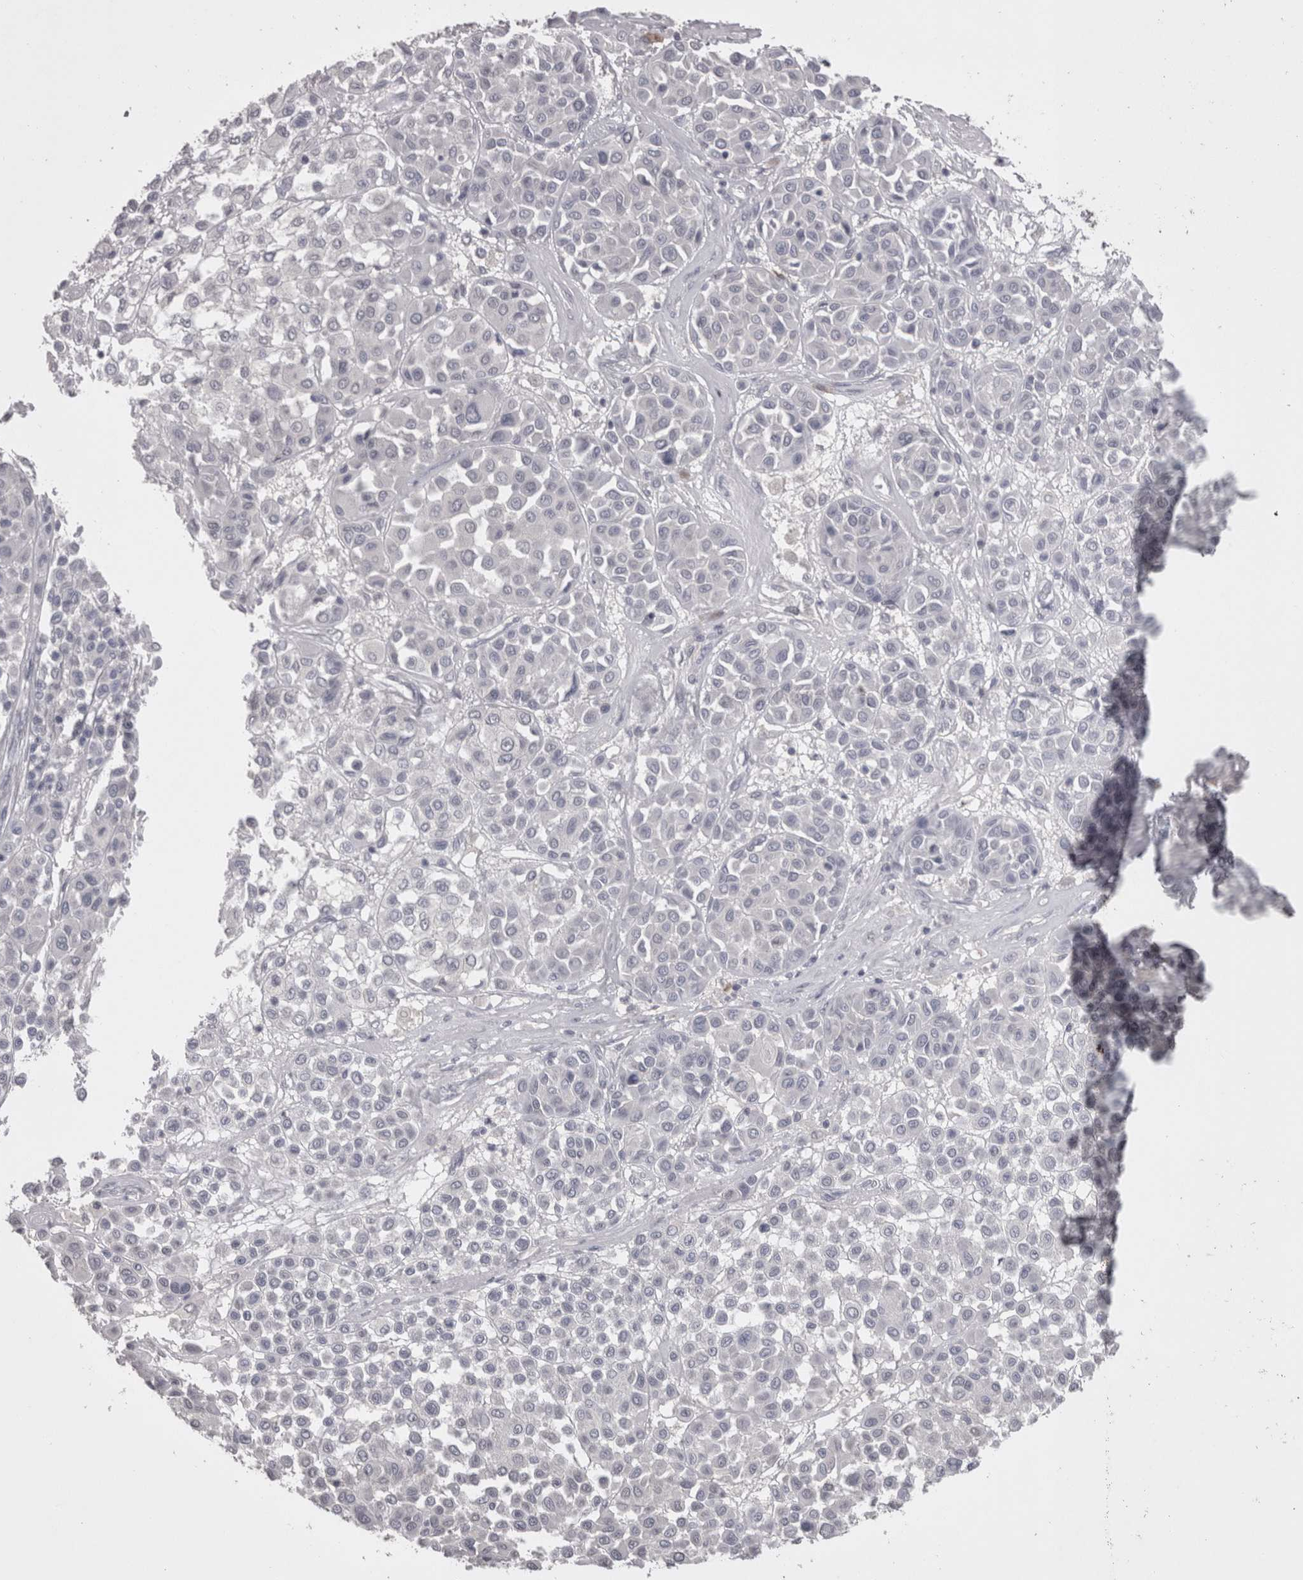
{"staining": {"intensity": "negative", "quantity": "none", "location": "none"}, "tissue": "melanoma", "cell_type": "Tumor cells", "image_type": "cancer", "snomed": [{"axis": "morphology", "description": "Malignant melanoma, Metastatic site"}, {"axis": "topography", "description": "Soft tissue"}], "caption": "This is an immunohistochemistry photomicrograph of malignant melanoma (metastatic site). There is no expression in tumor cells.", "gene": "LAX1", "patient": {"sex": "male", "age": 41}}